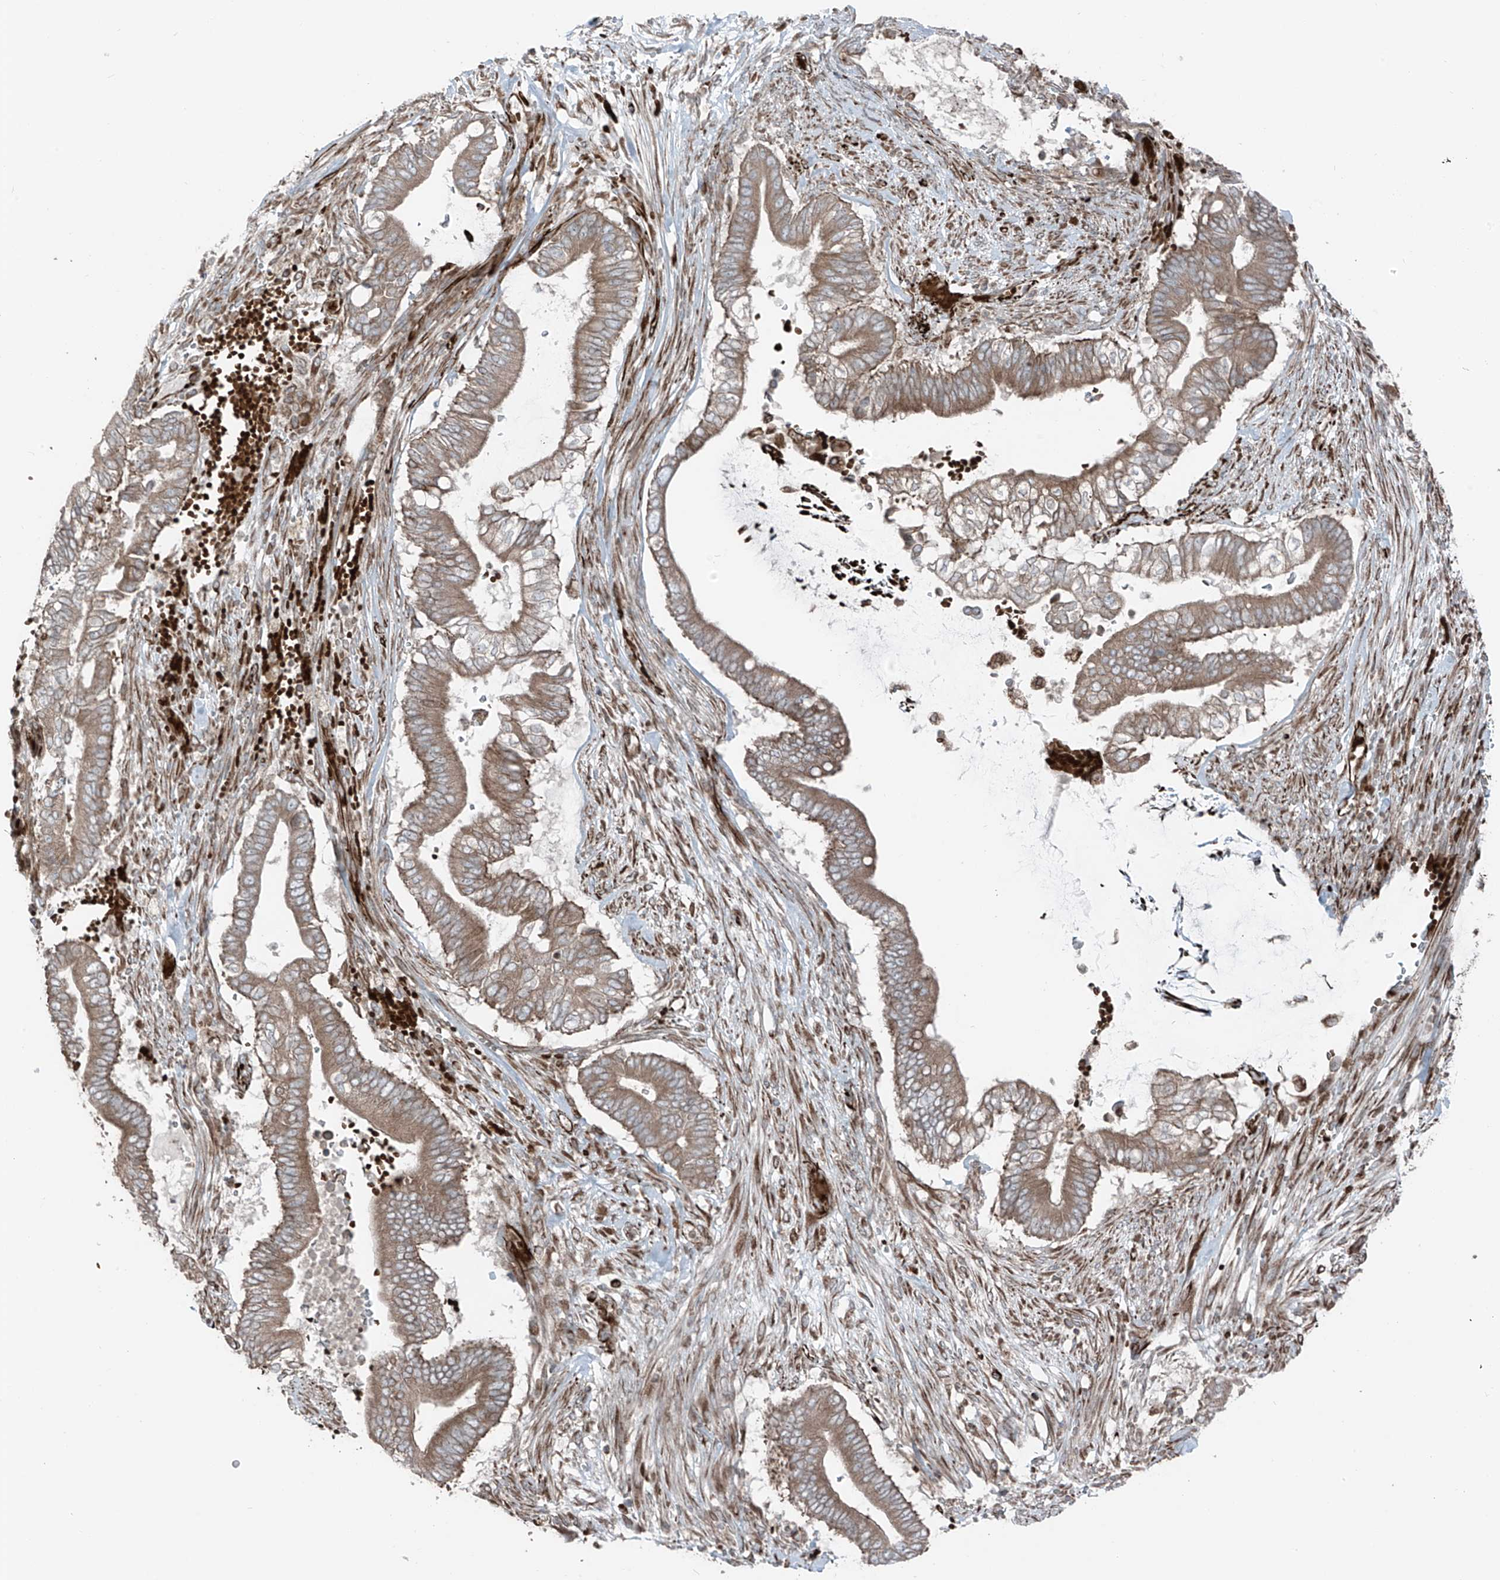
{"staining": {"intensity": "moderate", "quantity": ">75%", "location": "cytoplasmic/membranous"}, "tissue": "pancreatic cancer", "cell_type": "Tumor cells", "image_type": "cancer", "snomed": [{"axis": "morphology", "description": "Adenocarcinoma, NOS"}, {"axis": "topography", "description": "Pancreas"}], "caption": "Human adenocarcinoma (pancreatic) stained with a brown dye reveals moderate cytoplasmic/membranous positive staining in about >75% of tumor cells.", "gene": "ERLEC1", "patient": {"sex": "male", "age": 68}}